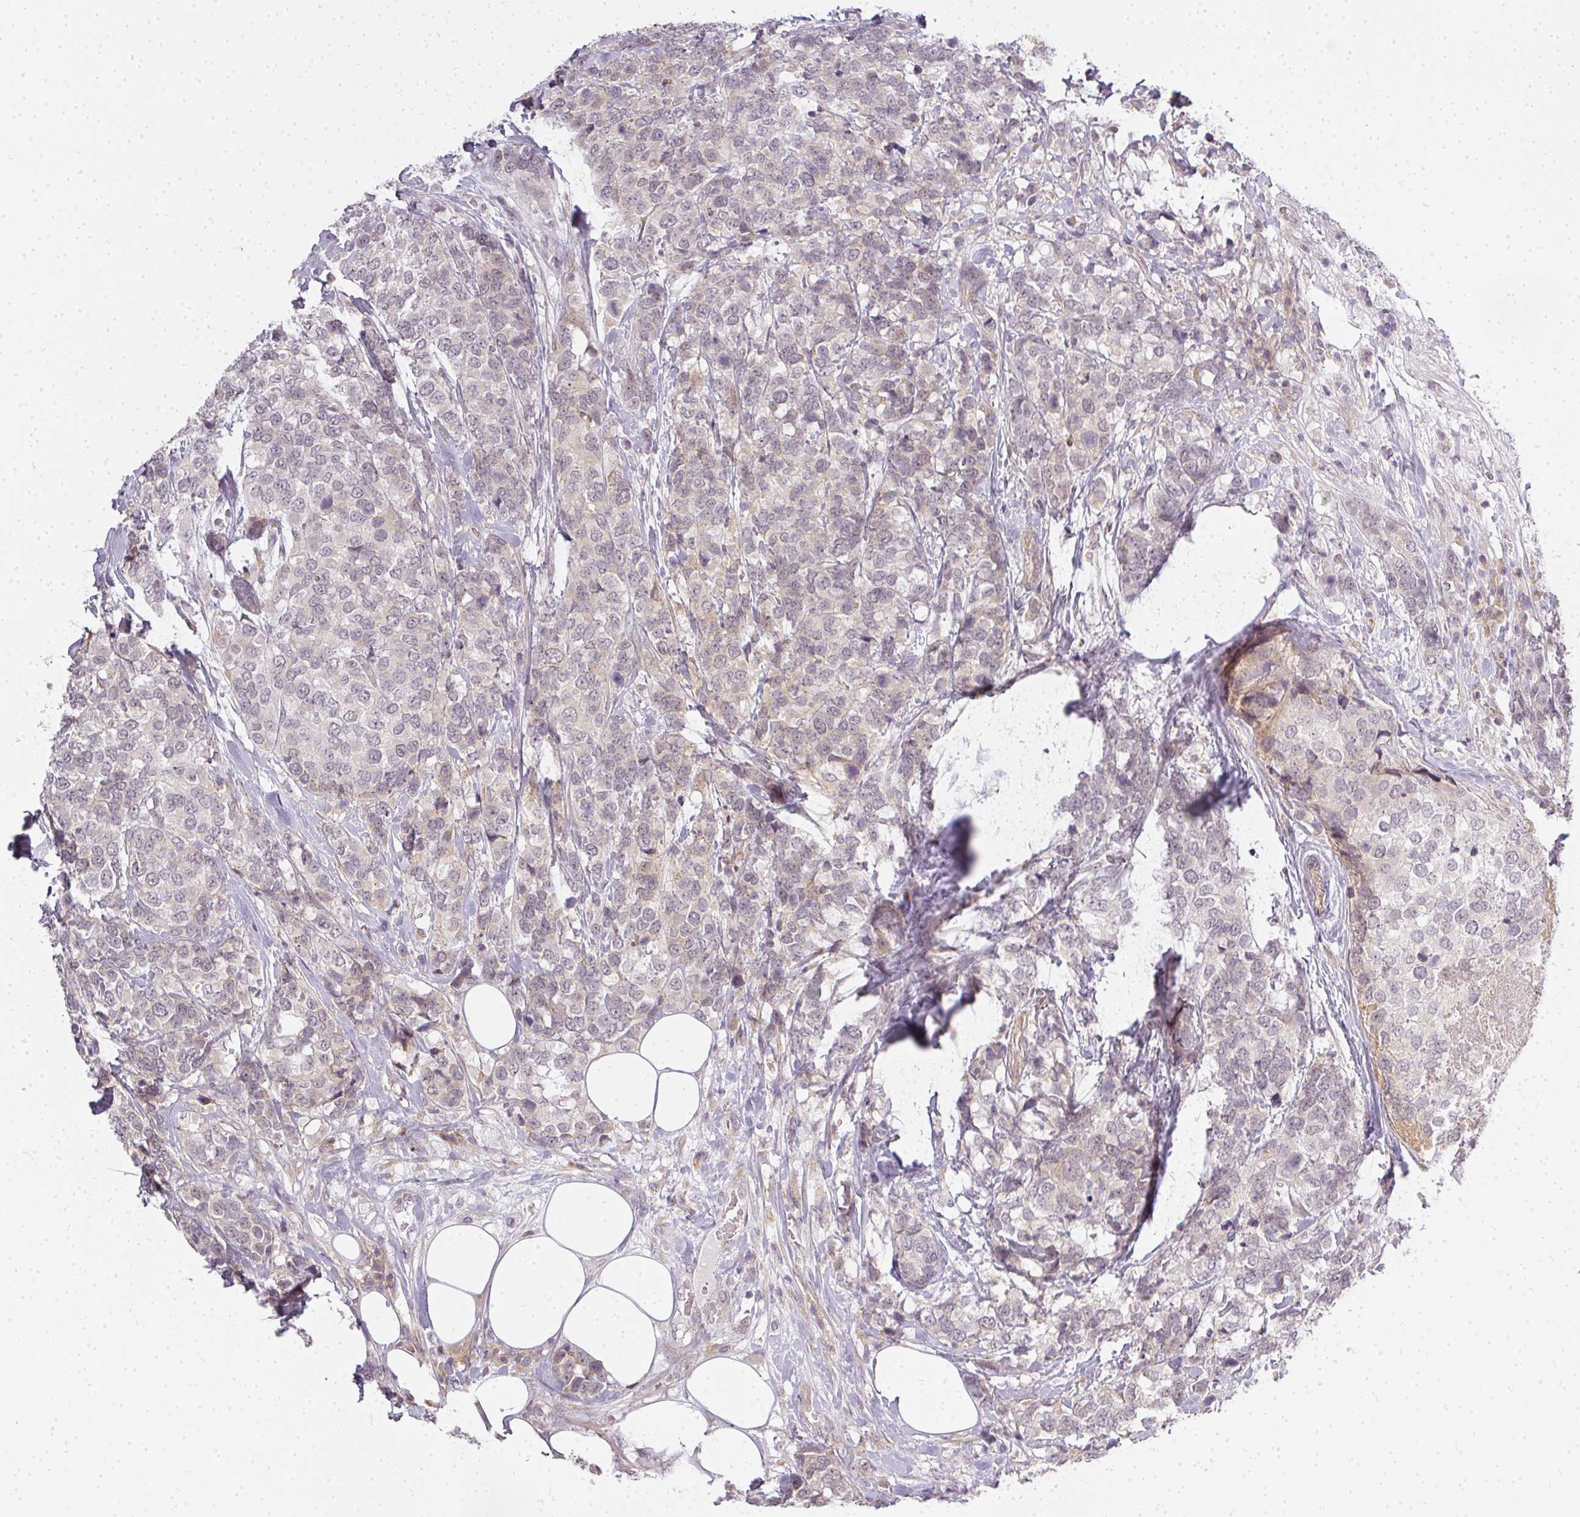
{"staining": {"intensity": "negative", "quantity": "none", "location": "none"}, "tissue": "breast cancer", "cell_type": "Tumor cells", "image_type": "cancer", "snomed": [{"axis": "morphology", "description": "Lobular carcinoma"}, {"axis": "topography", "description": "Breast"}], "caption": "Lobular carcinoma (breast) was stained to show a protein in brown. There is no significant staining in tumor cells.", "gene": "MED19", "patient": {"sex": "female", "age": 59}}